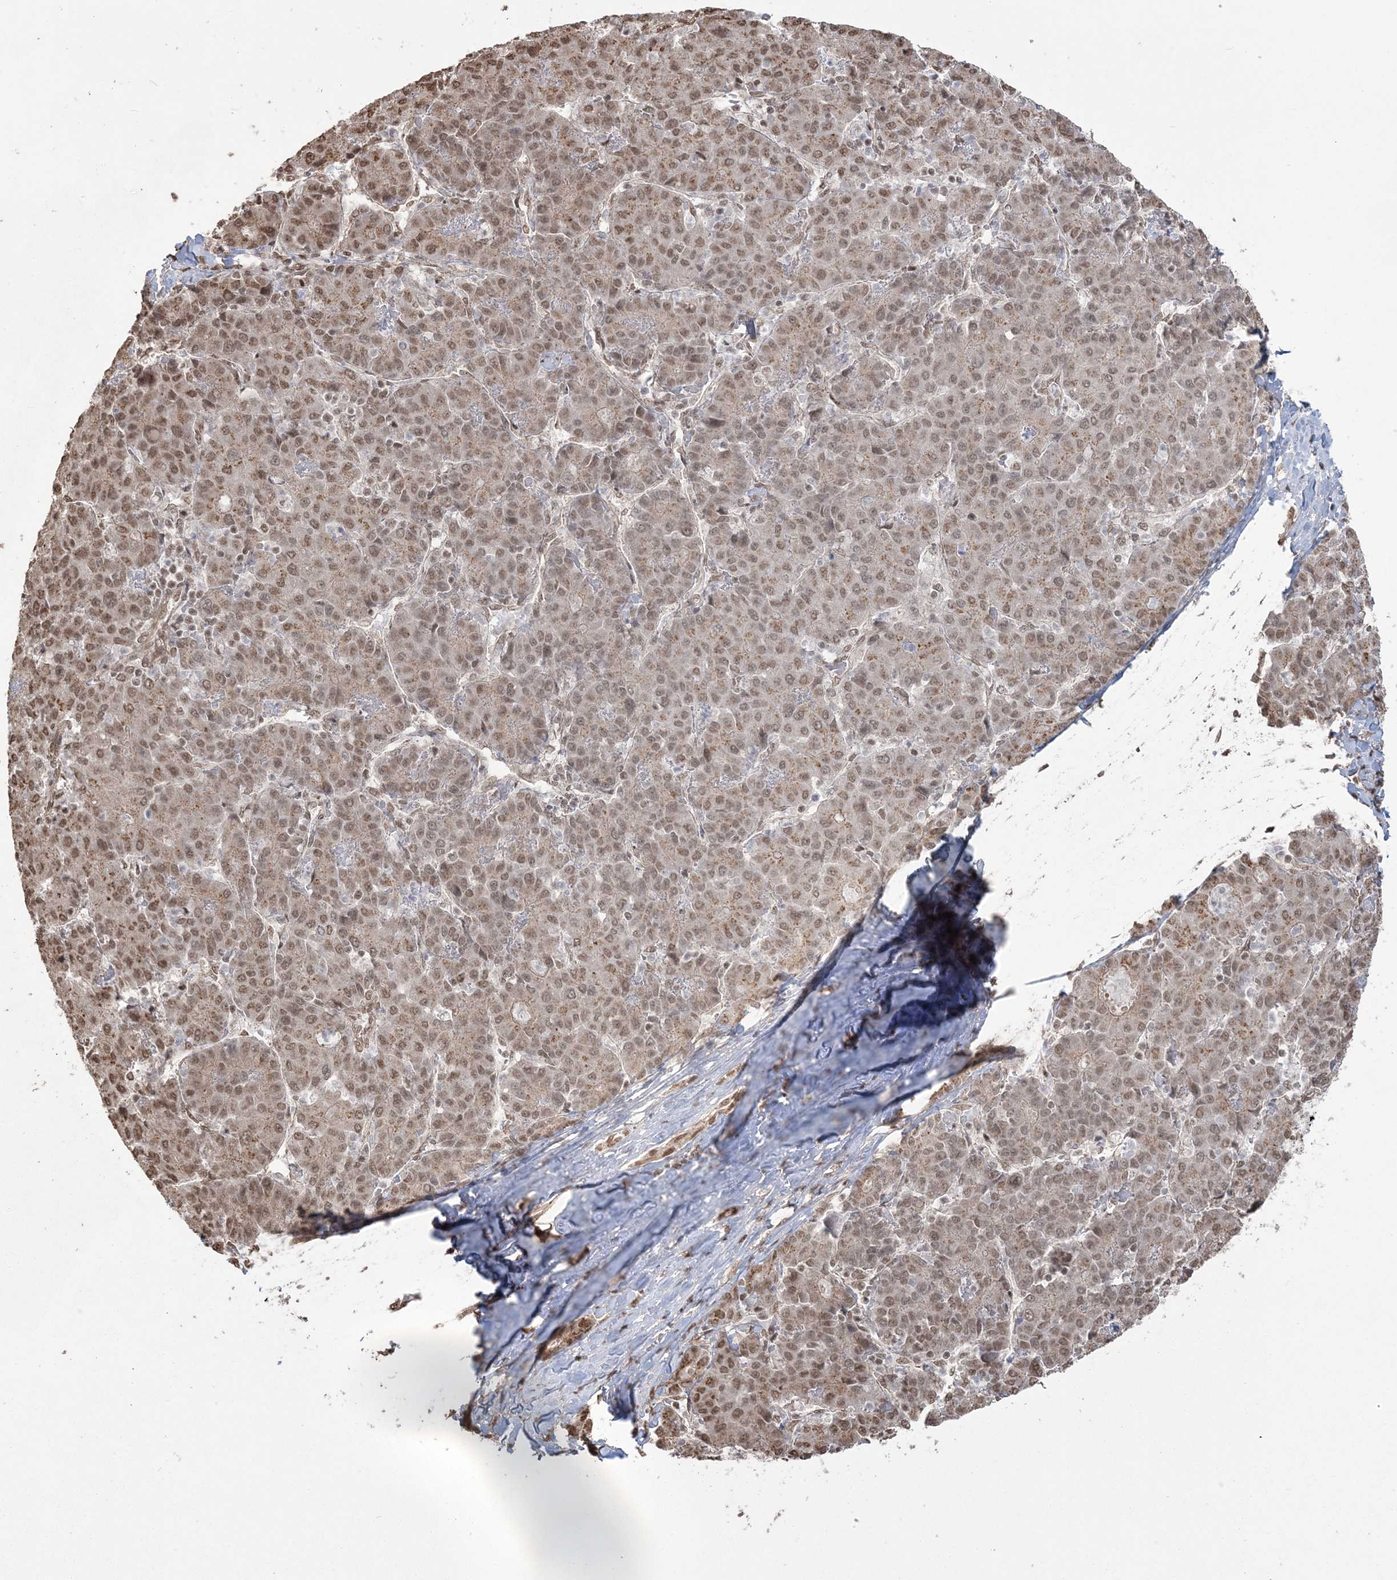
{"staining": {"intensity": "moderate", "quantity": ">75%", "location": "cytoplasmic/membranous,nuclear"}, "tissue": "liver cancer", "cell_type": "Tumor cells", "image_type": "cancer", "snomed": [{"axis": "morphology", "description": "Carcinoma, Hepatocellular, NOS"}, {"axis": "topography", "description": "Liver"}], "caption": "Immunohistochemistry (IHC) staining of liver cancer, which reveals medium levels of moderate cytoplasmic/membranous and nuclear positivity in approximately >75% of tumor cells indicating moderate cytoplasmic/membranous and nuclear protein positivity. The staining was performed using DAB (3,3'-diaminobenzidine) (brown) for protein detection and nuclei were counterstained in hematoxylin (blue).", "gene": "ZNF839", "patient": {"sex": "male", "age": 65}}